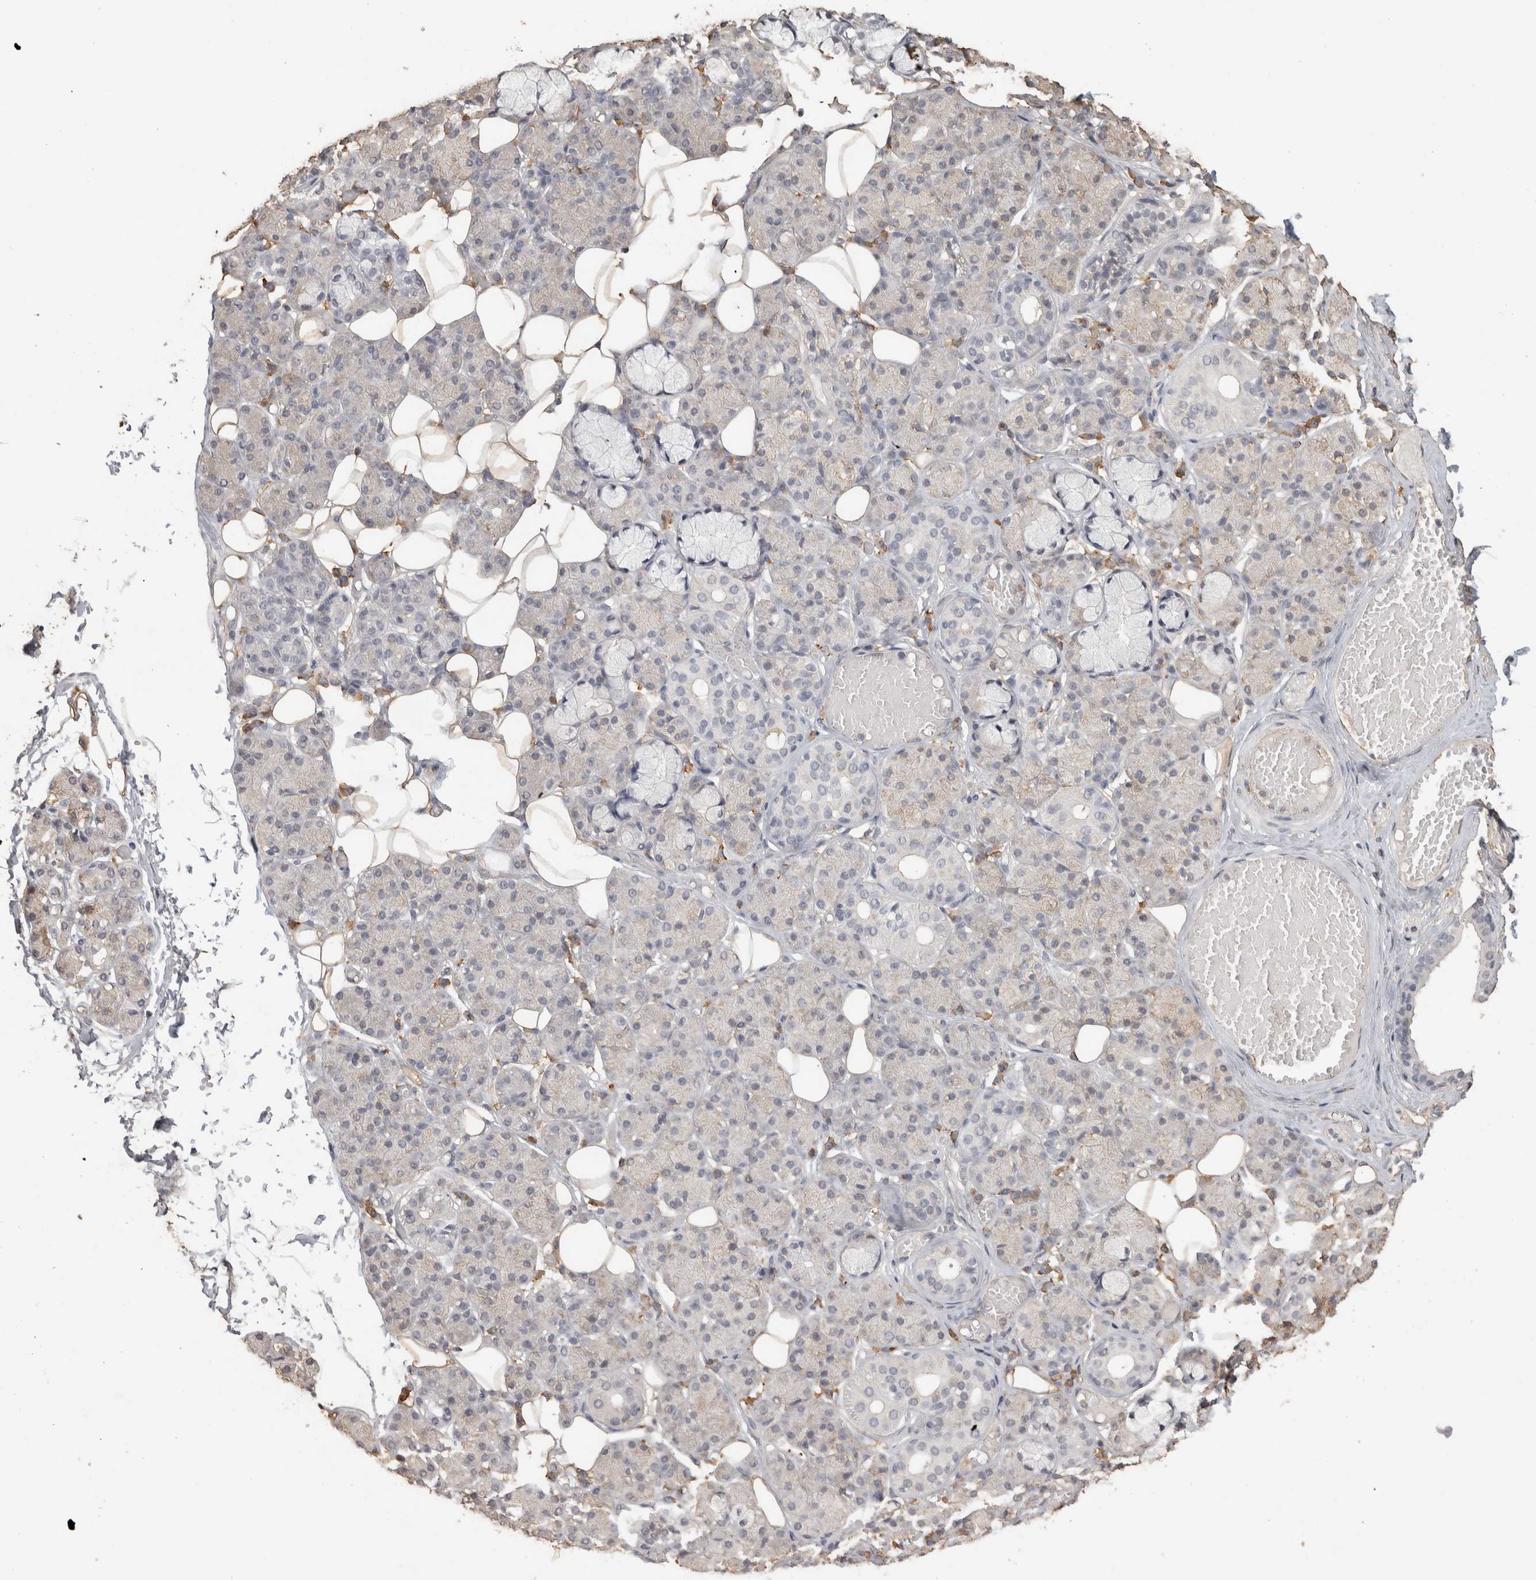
{"staining": {"intensity": "negative", "quantity": "none", "location": "none"}, "tissue": "salivary gland", "cell_type": "Glandular cells", "image_type": "normal", "snomed": [{"axis": "morphology", "description": "Normal tissue, NOS"}, {"axis": "topography", "description": "Salivary gland"}], "caption": "Immunohistochemistry (IHC) of unremarkable salivary gland demonstrates no expression in glandular cells.", "gene": "REPS2", "patient": {"sex": "male", "age": 63}}